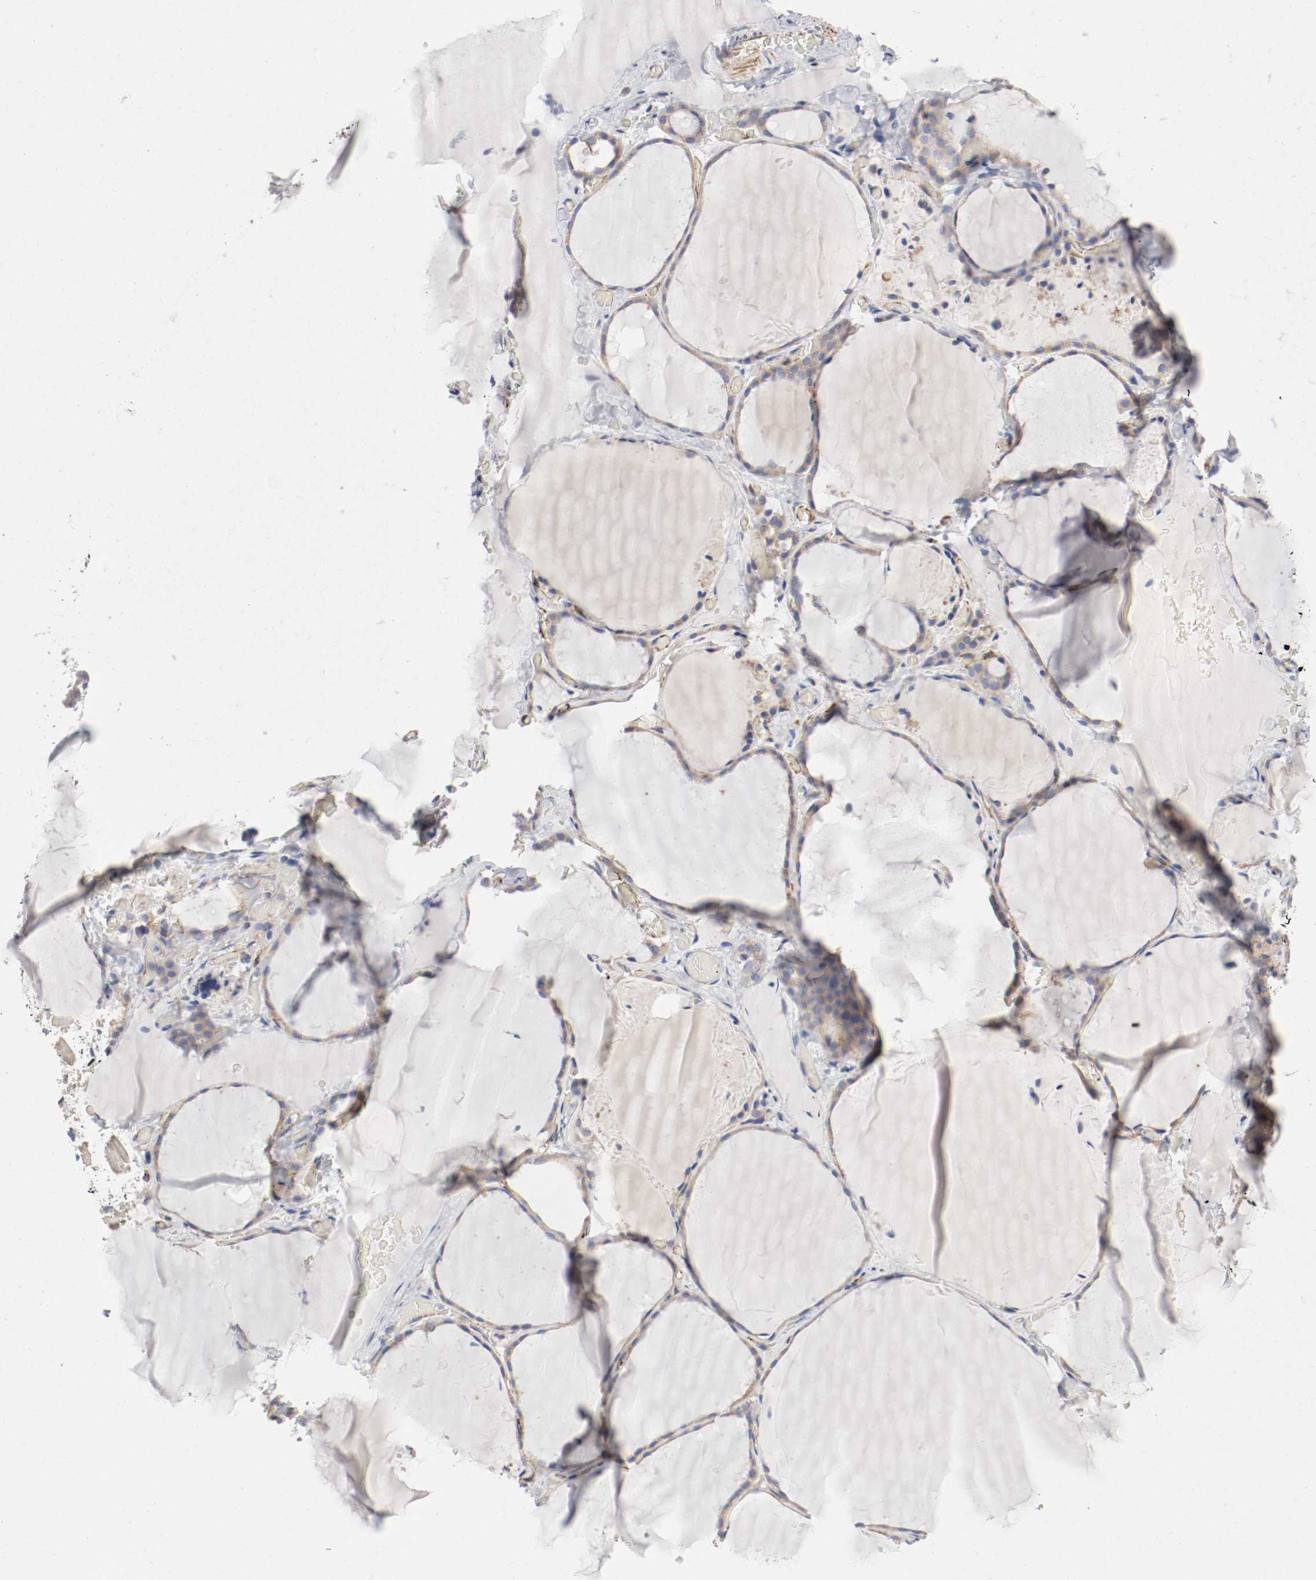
{"staining": {"intensity": "moderate", "quantity": ">75%", "location": "cytoplasmic/membranous"}, "tissue": "thyroid gland", "cell_type": "Glandular cells", "image_type": "normal", "snomed": [{"axis": "morphology", "description": "Normal tissue, NOS"}, {"axis": "topography", "description": "Thyroid gland"}], "caption": "Protein staining of benign thyroid gland exhibits moderate cytoplasmic/membranous positivity in approximately >75% of glandular cells. Nuclei are stained in blue.", "gene": "GIT1", "patient": {"sex": "female", "age": 22}}